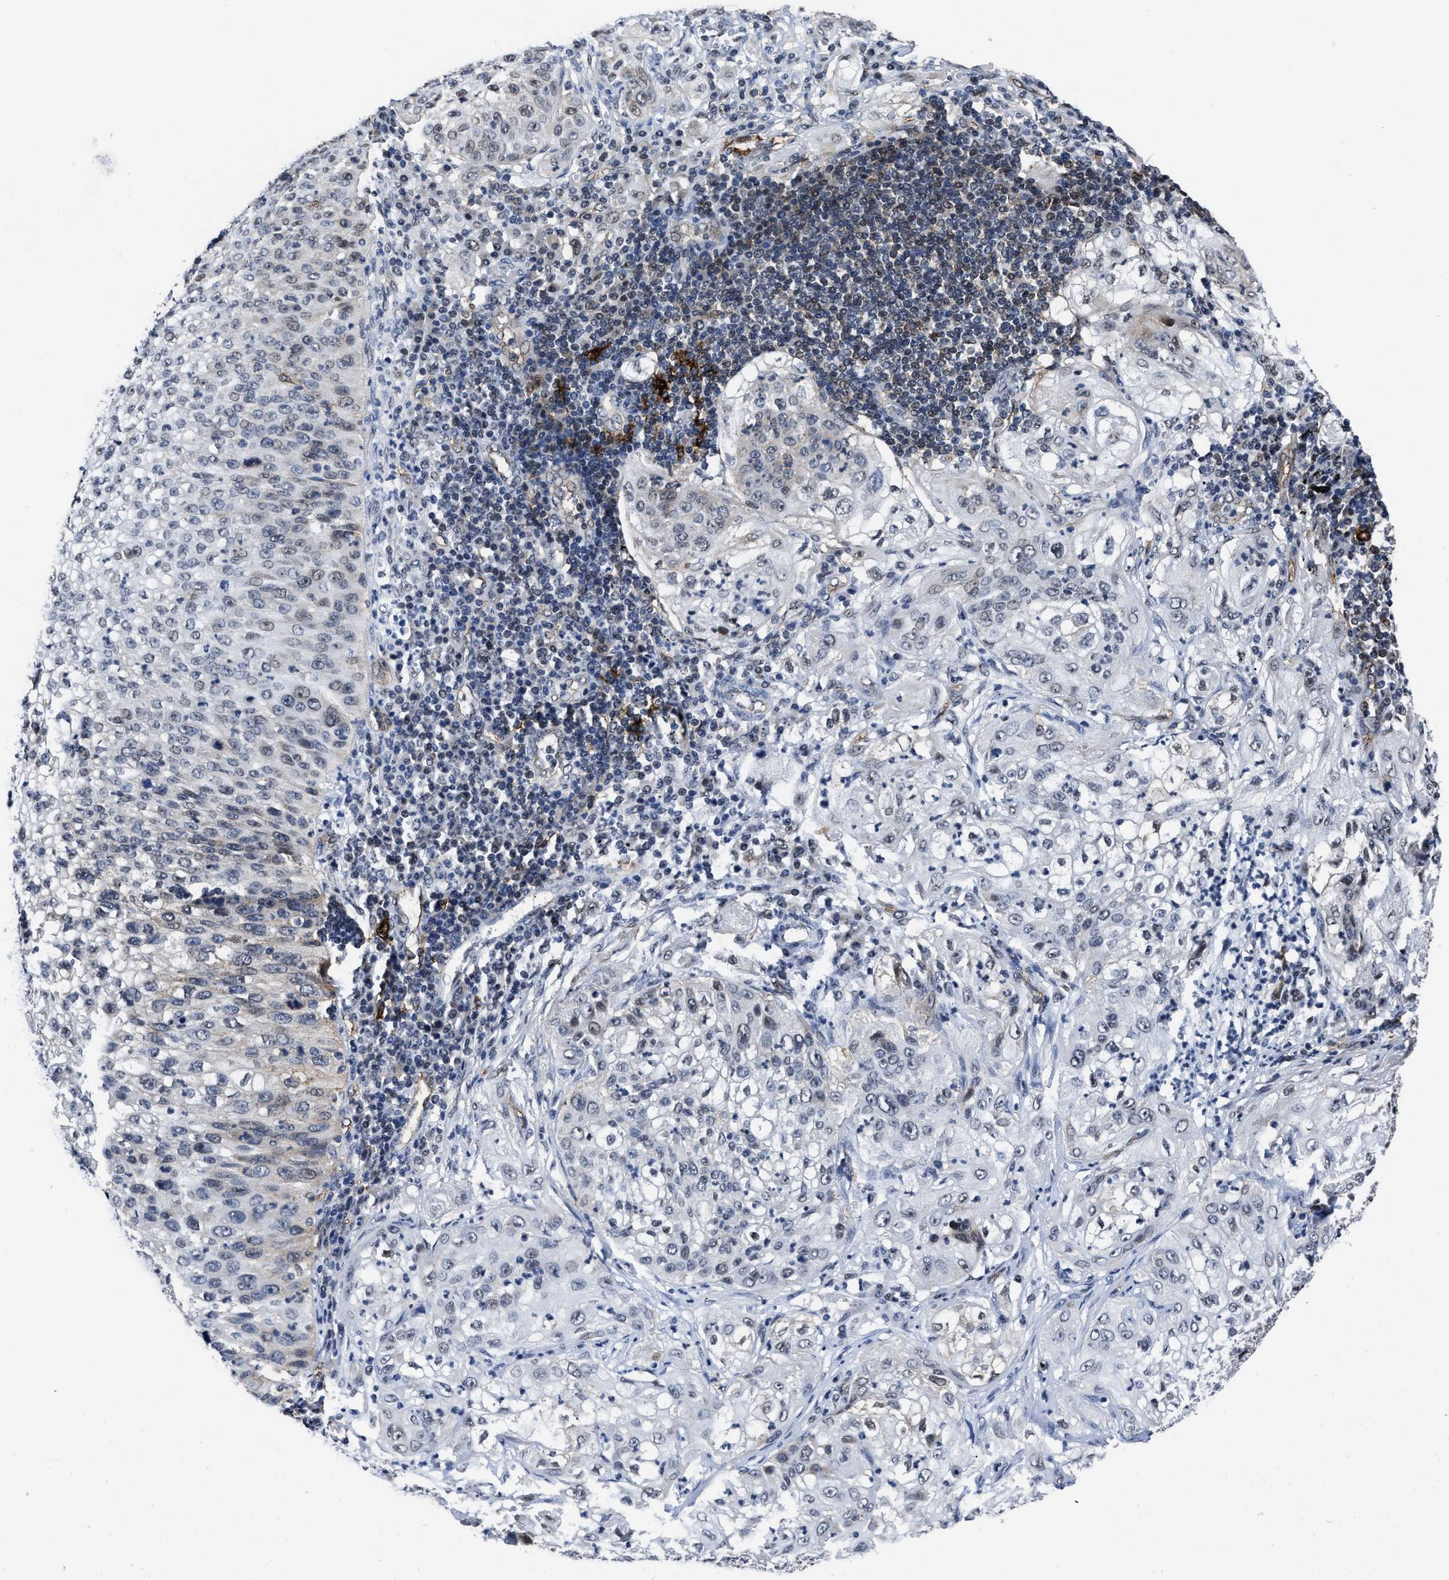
{"staining": {"intensity": "negative", "quantity": "none", "location": "none"}, "tissue": "lung cancer", "cell_type": "Tumor cells", "image_type": "cancer", "snomed": [{"axis": "morphology", "description": "Inflammation, NOS"}, {"axis": "morphology", "description": "Squamous cell carcinoma, NOS"}, {"axis": "topography", "description": "Lymph node"}, {"axis": "topography", "description": "Soft tissue"}, {"axis": "topography", "description": "Lung"}], "caption": "Tumor cells show no significant positivity in lung squamous cell carcinoma.", "gene": "MARCKSL1", "patient": {"sex": "male", "age": 66}}